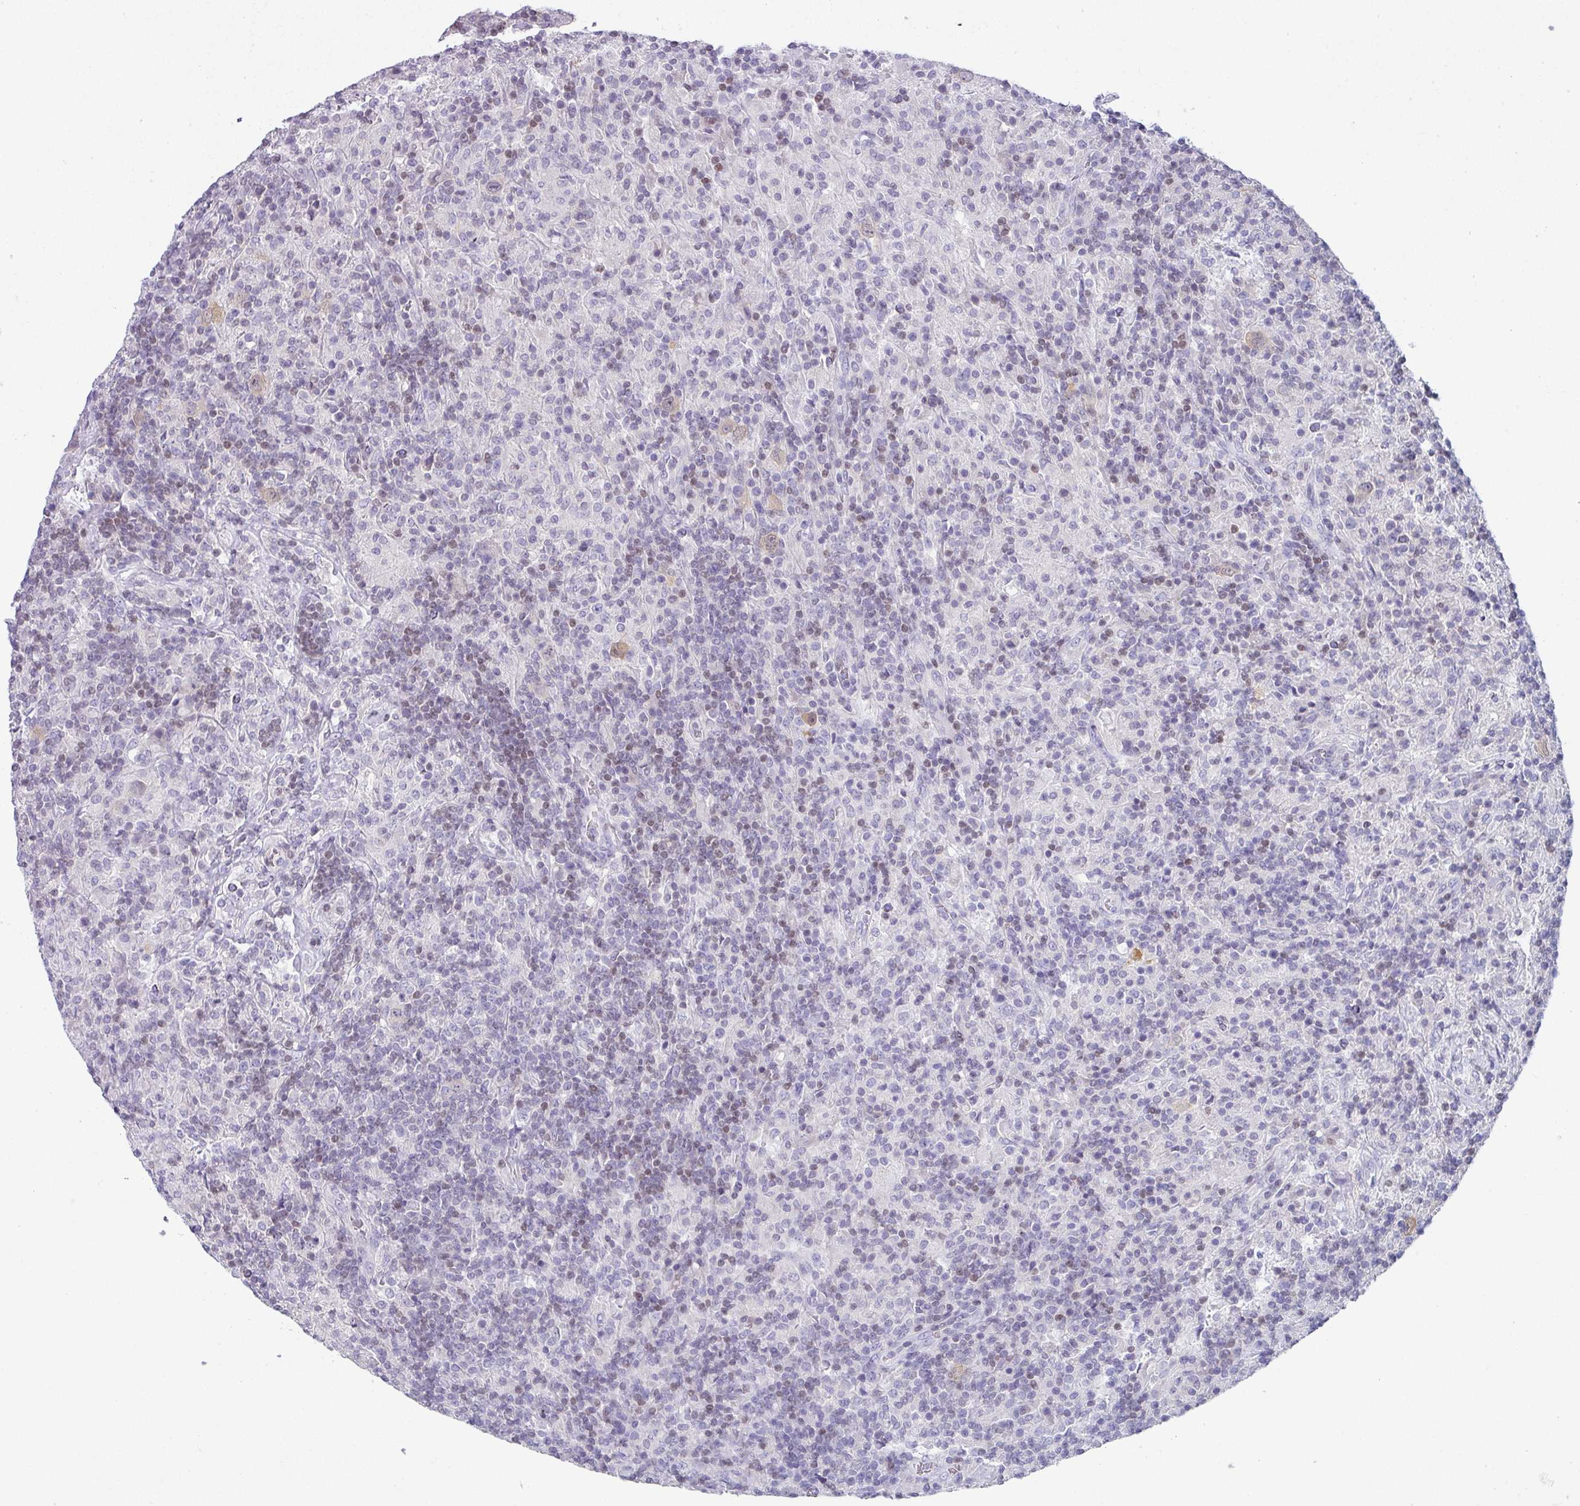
{"staining": {"intensity": "weak", "quantity": ">75%", "location": "cytoplasmic/membranous"}, "tissue": "lymphoma", "cell_type": "Tumor cells", "image_type": "cancer", "snomed": [{"axis": "morphology", "description": "Hodgkin's disease, NOS"}, {"axis": "topography", "description": "Lymph node"}], "caption": "The micrograph demonstrates immunohistochemical staining of Hodgkin's disease. There is weak cytoplasmic/membranous staining is present in about >75% of tumor cells.", "gene": "STAT5A", "patient": {"sex": "male", "age": 70}}